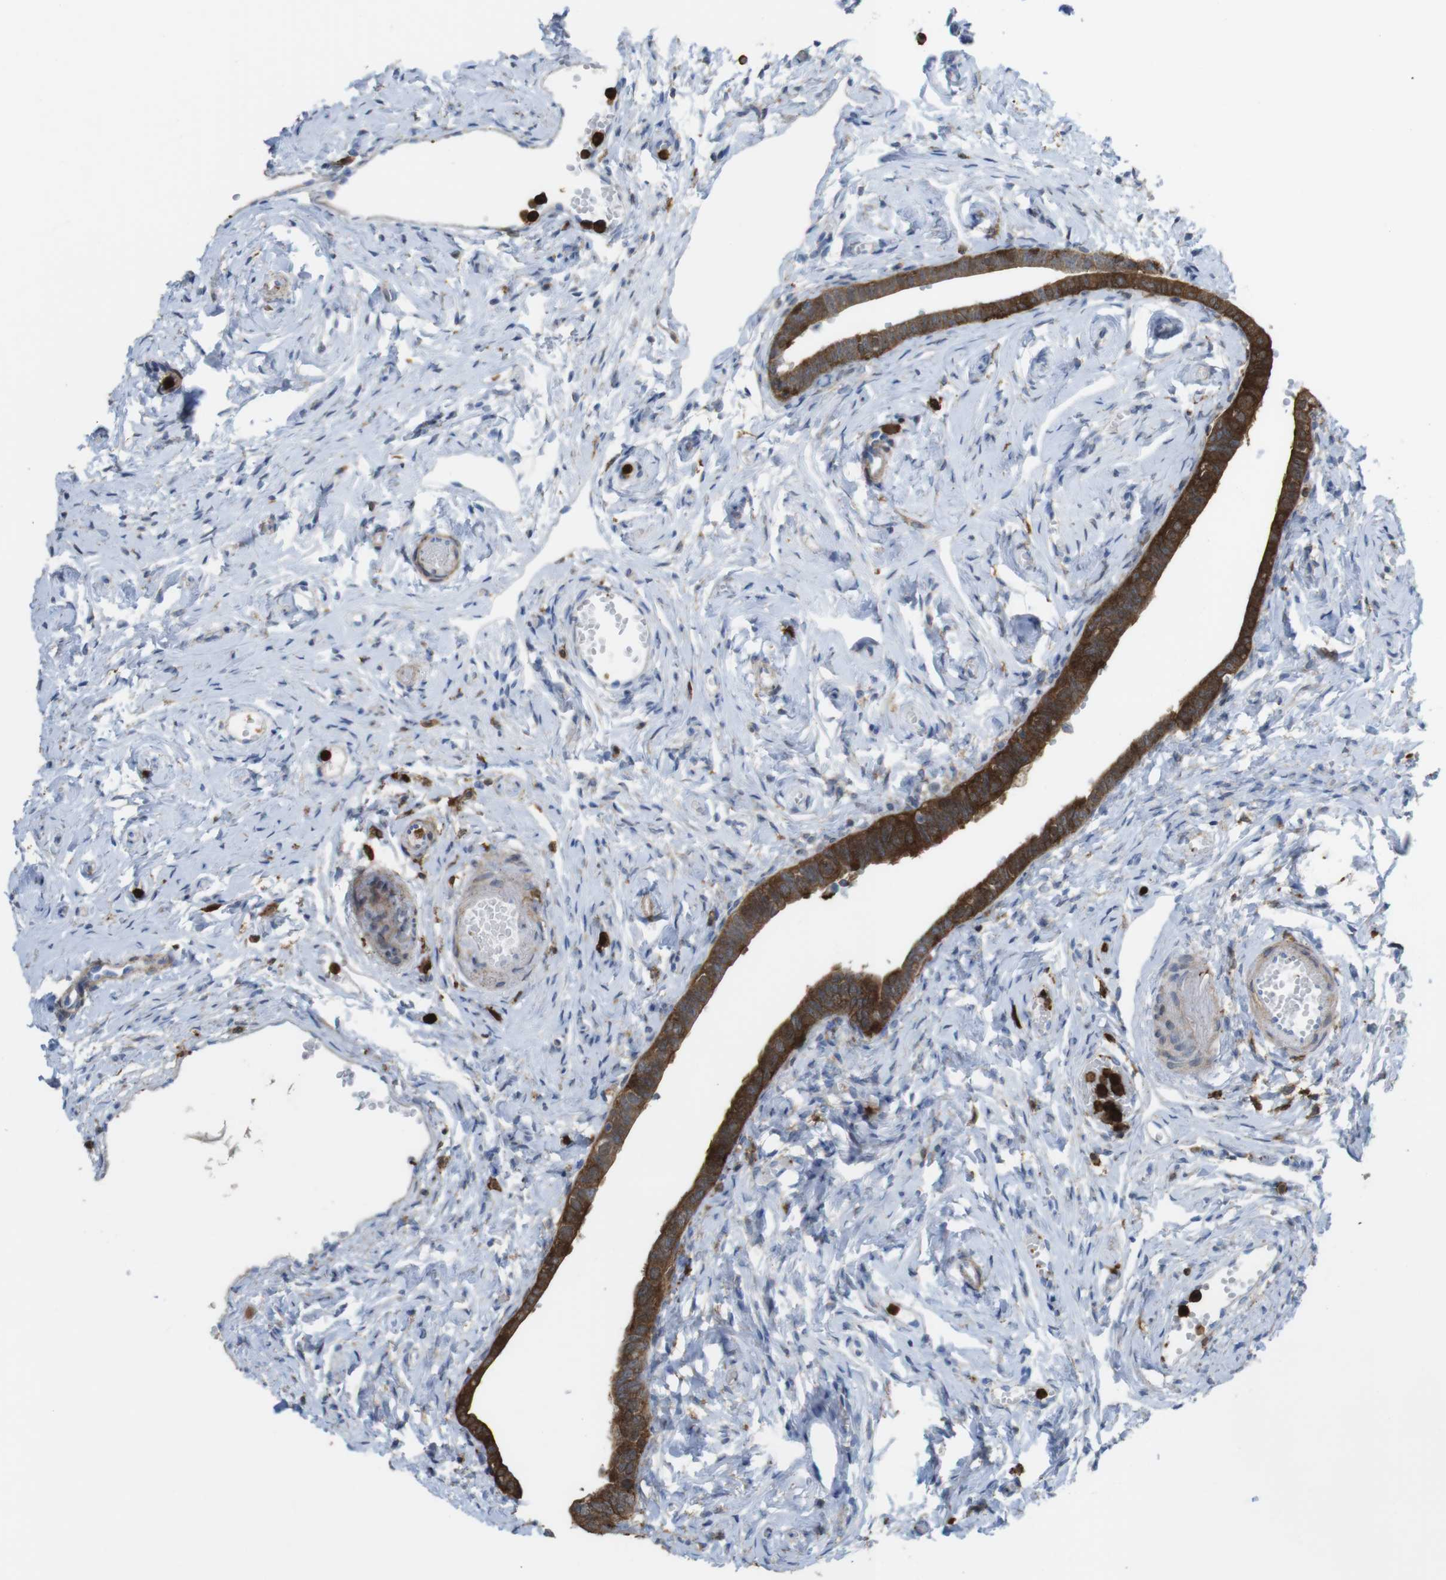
{"staining": {"intensity": "strong", "quantity": ">75%", "location": "cytoplasmic/membranous"}, "tissue": "fallopian tube", "cell_type": "Glandular cells", "image_type": "normal", "snomed": [{"axis": "morphology", "description": "Normal tissue, NOS"}, {"axis": "topography", "description": "Fallopian tube"}], "caption": "This is a photomicrograph of immunohistochemistry (IHC) staining of normal fallopian tube, which shows strong expression in the cytoplasmic/membranous of glandular cells.", "gene": "PRKCD", "patient": {"sex": "female", "age": 71}}